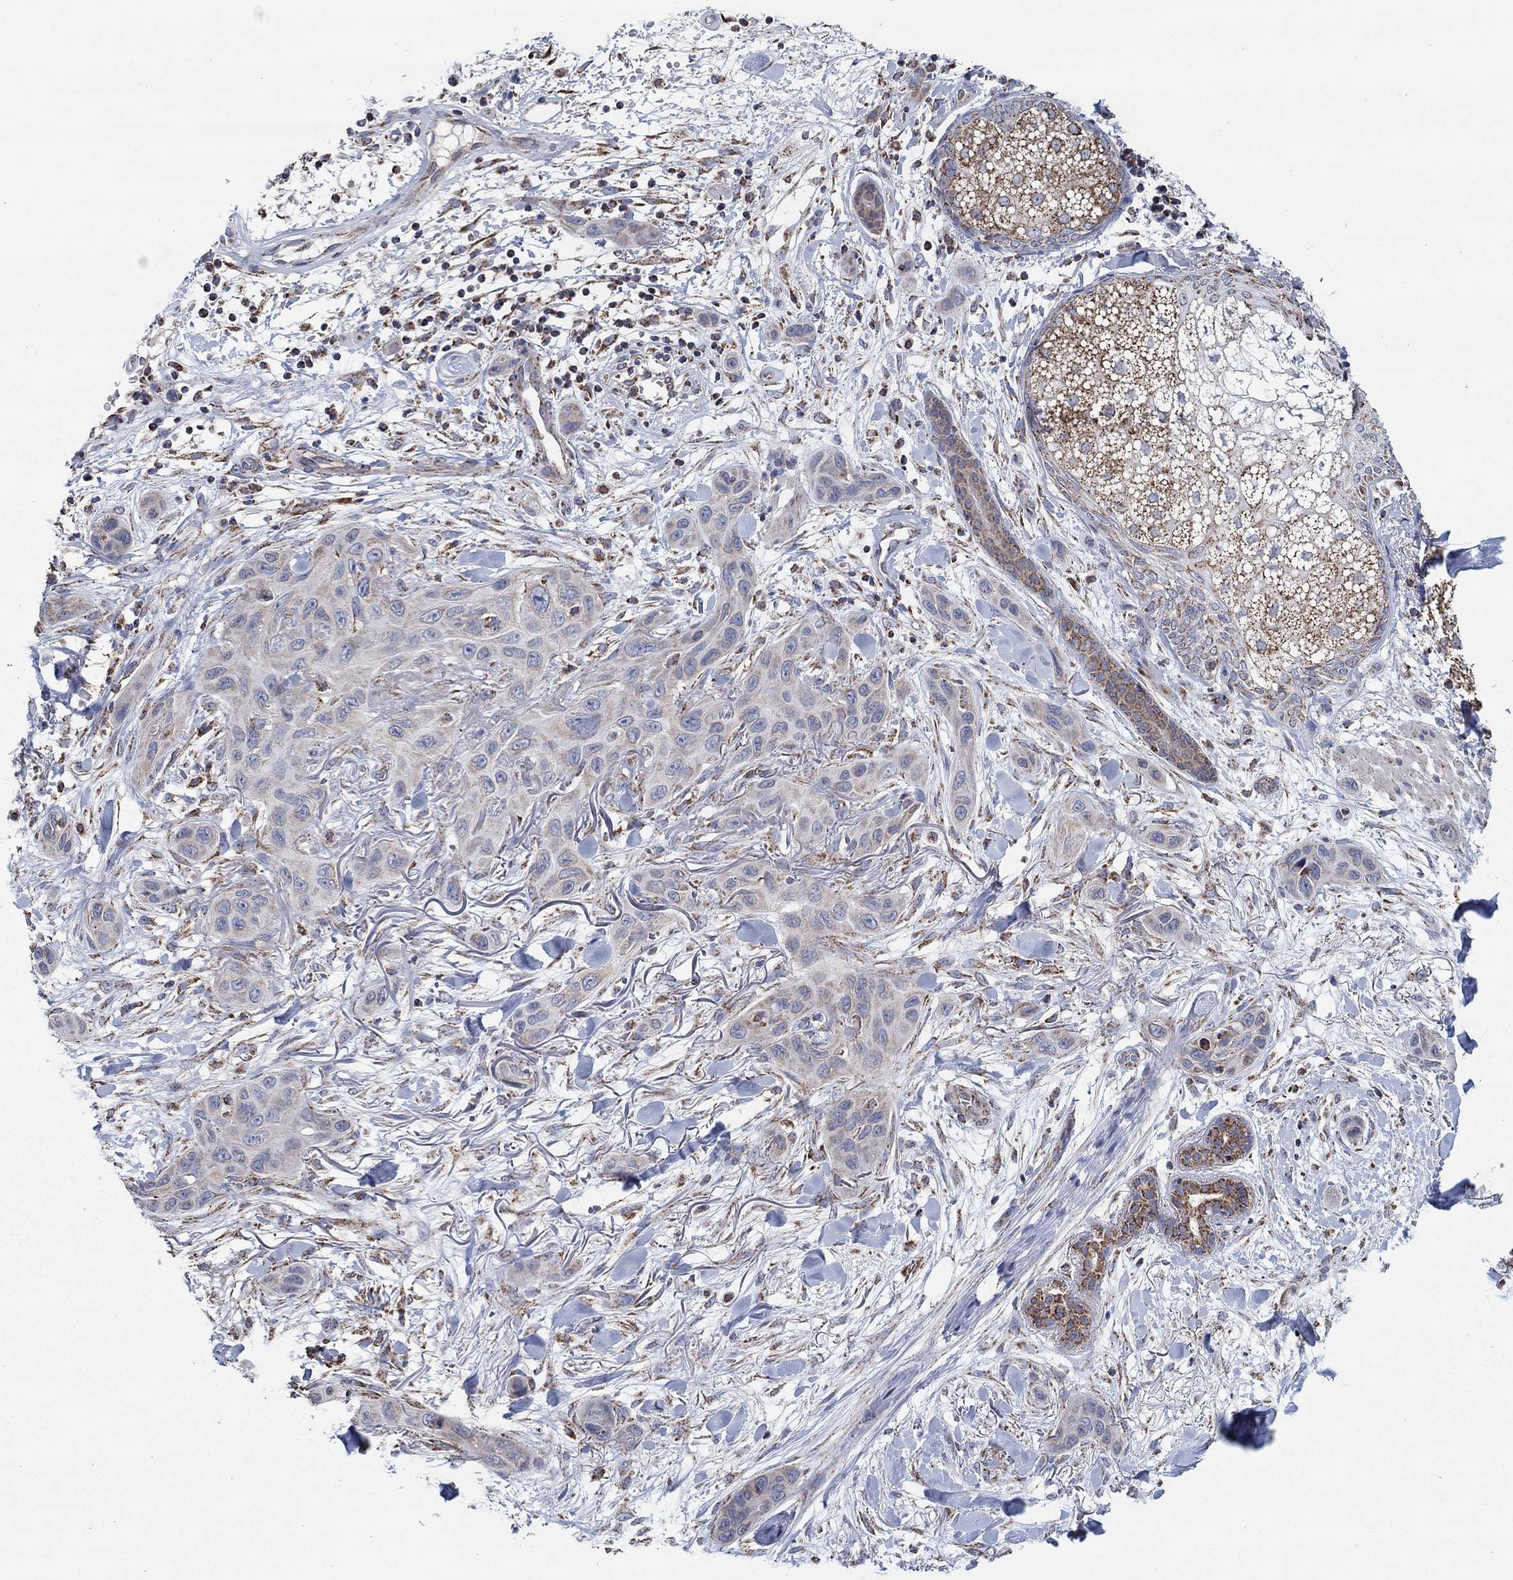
{"staining": {"intensity": "weak", "quantity": "25%-75%", "location": "cytoplasmic/membranous"}, "tissue": "skin cancer", "cell_type": "Tumor cells", "image_type": "cancer", "snomed": [{"axis": "morphology", "description": "Squamous cell carcinoma, NOS"}, {"axis": "topography", "description": "Skin"}], "caption": "Immunohistochemical staining of human skin cancer exhibits weak cytoplasmic/membranous protein staining in approximately 25%-75% of tumor cells. (brown staining indicates protein expression, while blue staining denotes nuclei).", "gene": "C9orf85", "patient": {"sex": "male", "age": 78}}